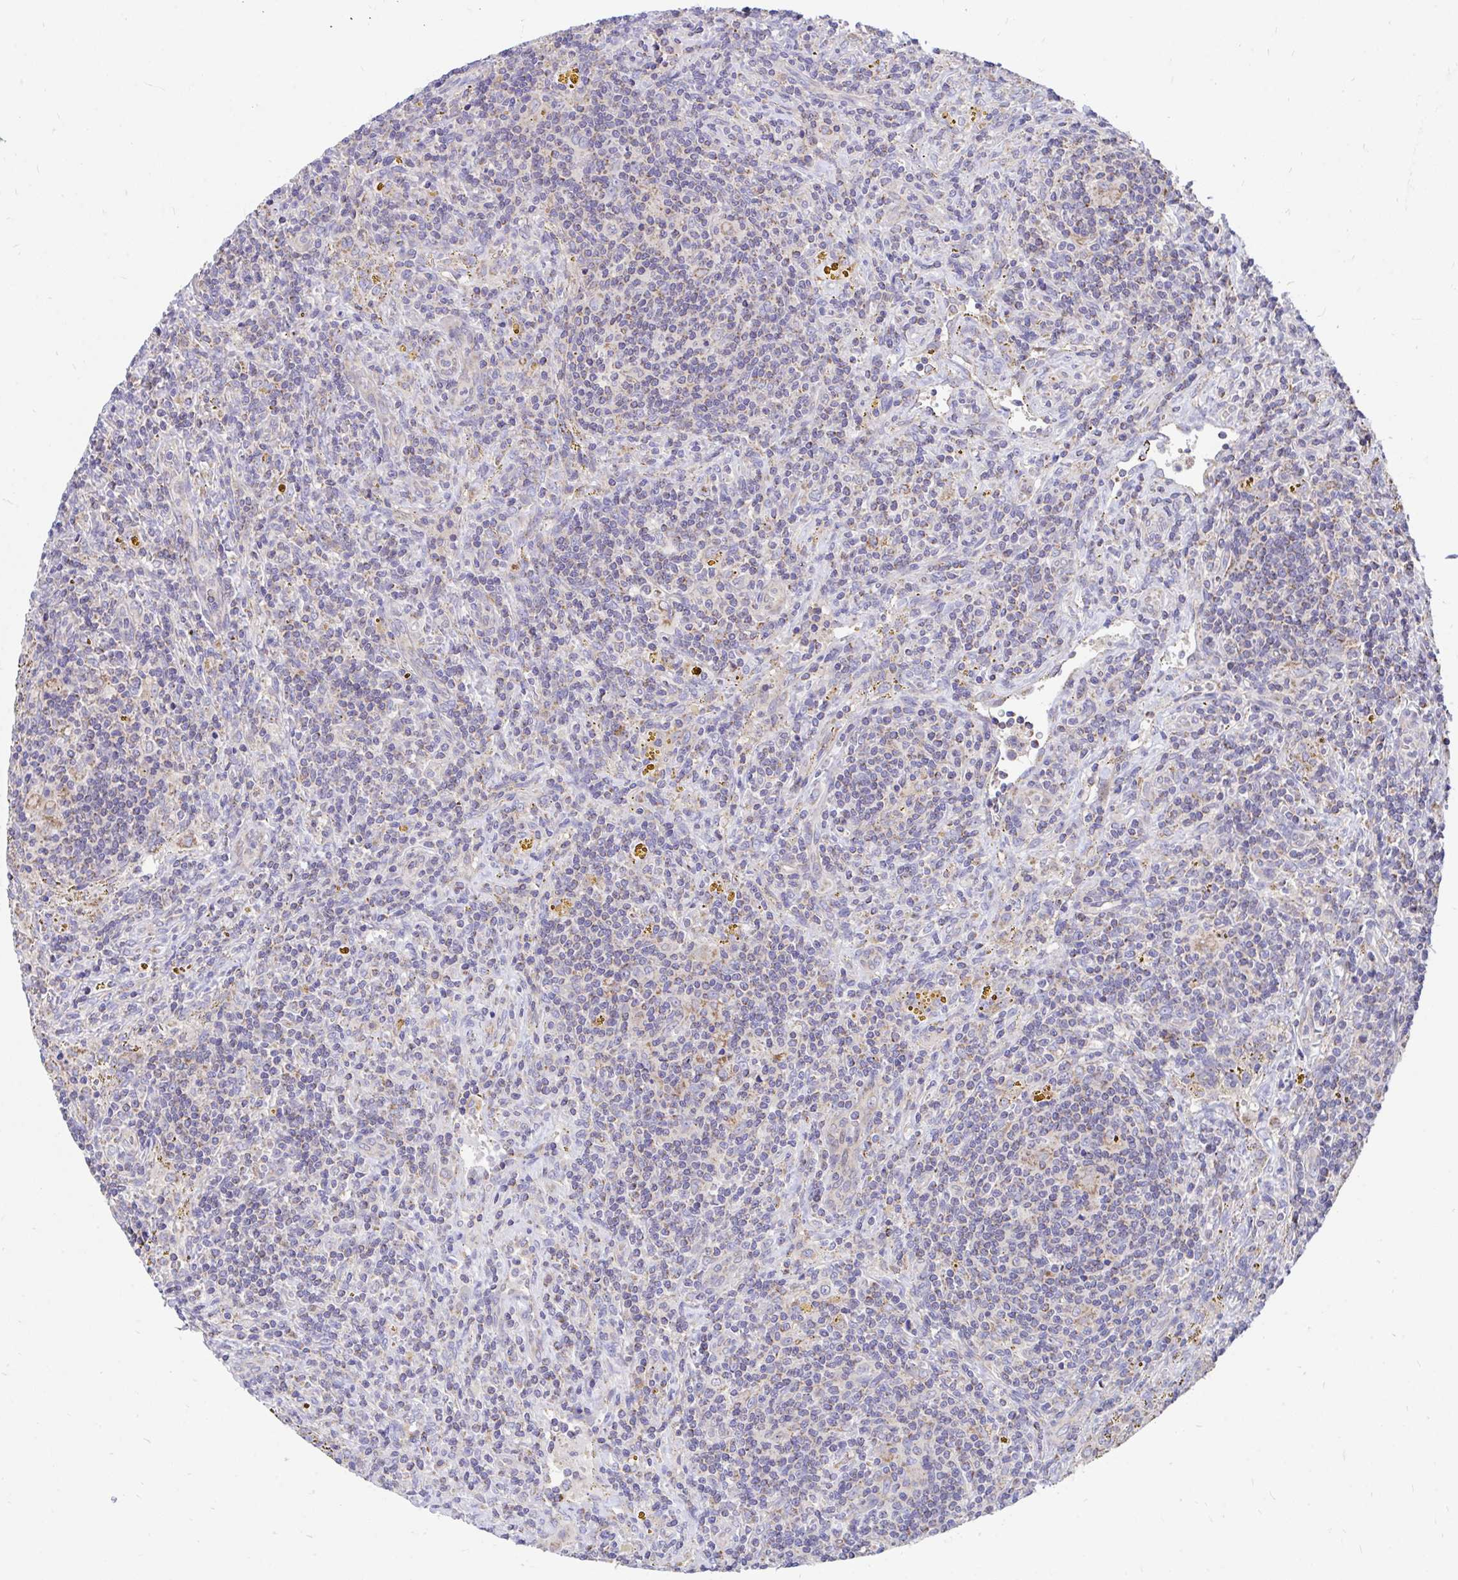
{"staining": {"intensity": "negative", "quantity": "none", "location": "none"}, "tissue": "lymphoma", "cell_type": "Tumor cells", "image_type": "cancer", "snomed": [{"axis": "morphology", "description": "Malignant lymphoma, non-Hodgkin's type, Low grade"}, {"axis": "topography", "description": "Spleen"}], "caption": "The IHC histopathology image has no significant positivity in tumor cells of lymphoma tissue. (DAB immunohistochemistry (IHC), high magnification).", "gene": "FHIP1B", "patient": {"sex": "female", "age": 70}}